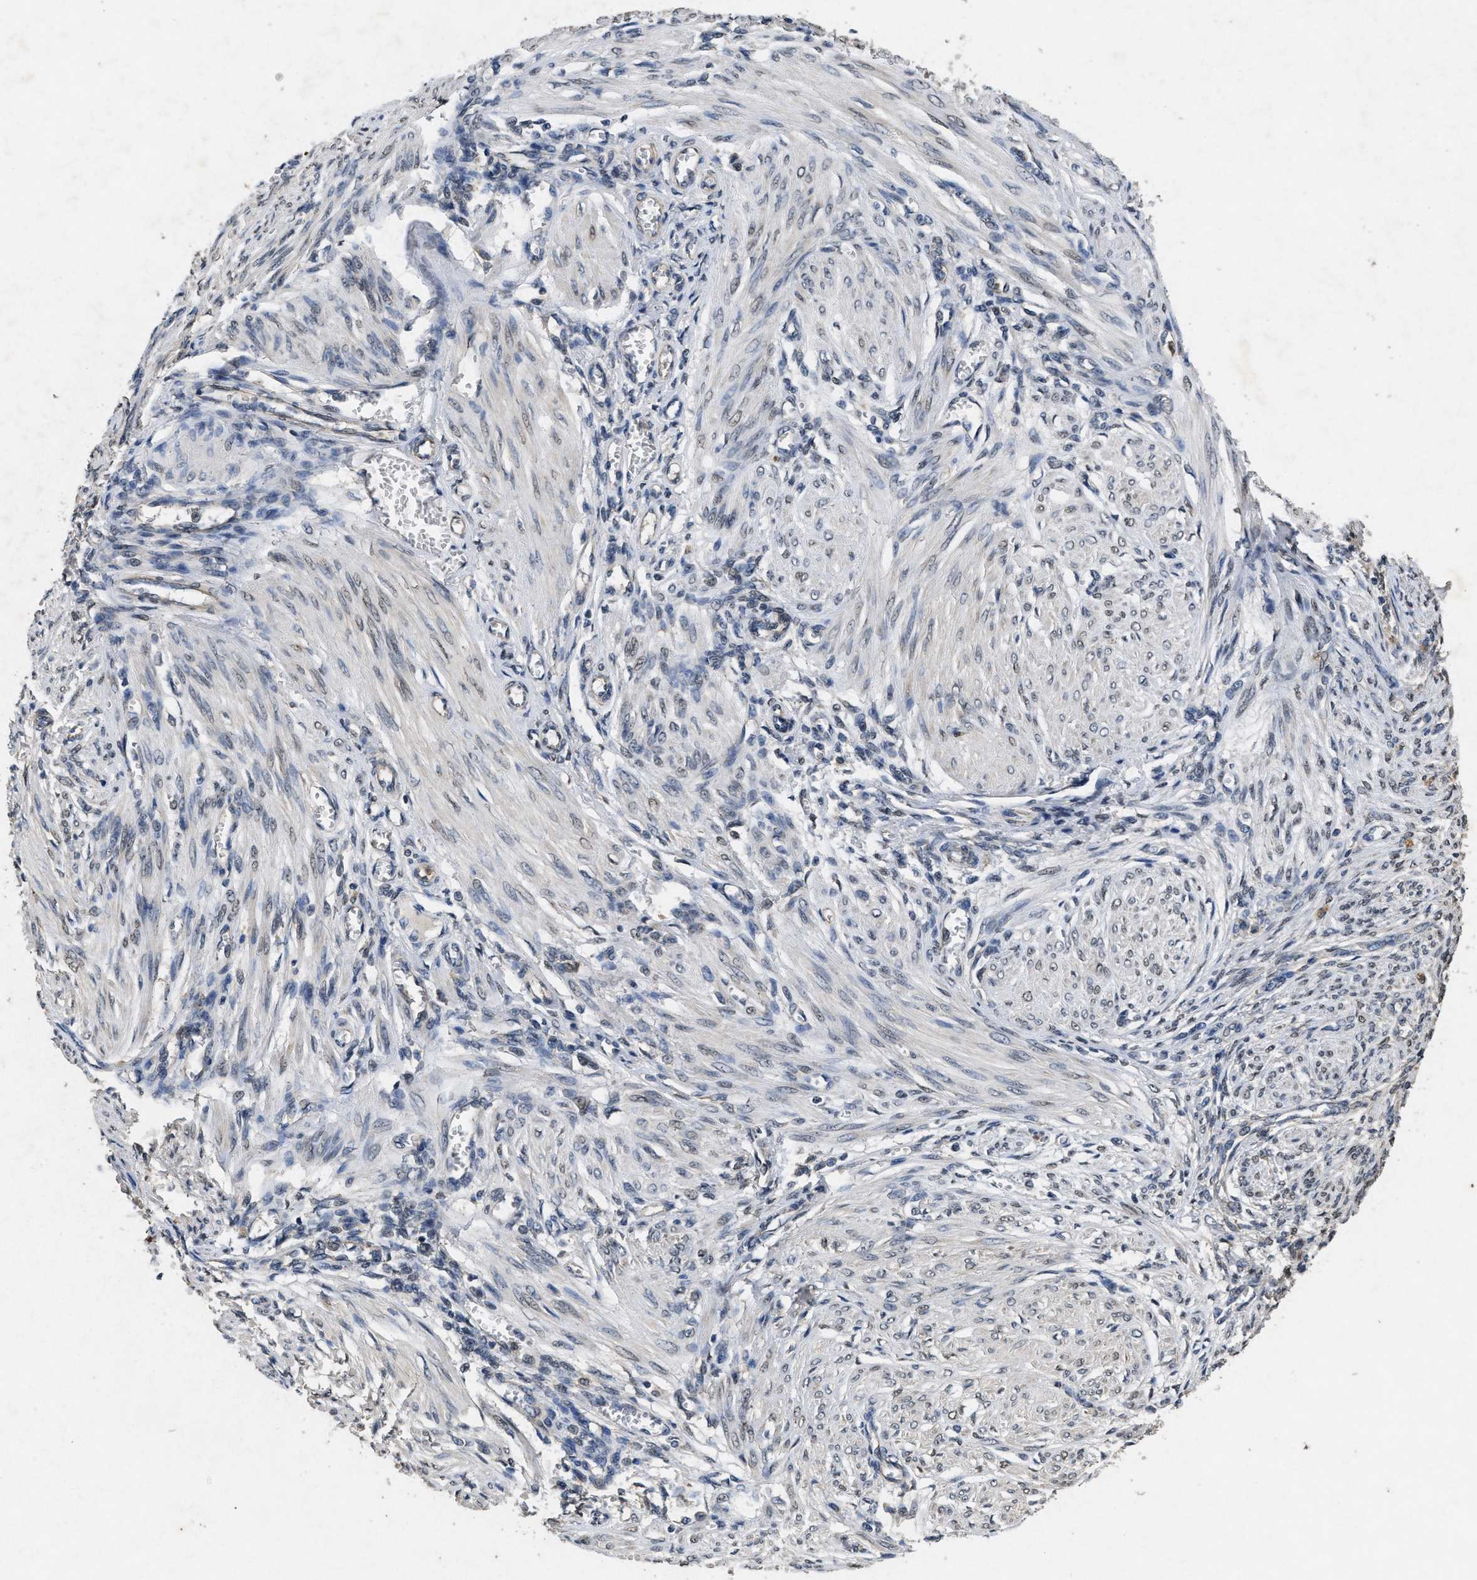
{"staining": {"intensity": "negative", "quantity": "none", "location": "none"}, "tissue": "endometrium", "cell_type": "Cells in endometrial stroma", "image_type": "normal", "snomed": [{"axis": "morphology", "description": "Normal tissue, NOS"}, {"axis": "topography", "description": "Endometrium"}], "caption": "IHC histopathology image of unremarkable endometrium stained for a protein (brown), which exhibits no staining in cells in endometrial stroma. Brightfield microscopy of IHC stained with DAB (brown) and hematoxylin (blue), captured at high magnification.", "gene": "PAPOLG", "patient": {"sex": "female", "age": 72}}